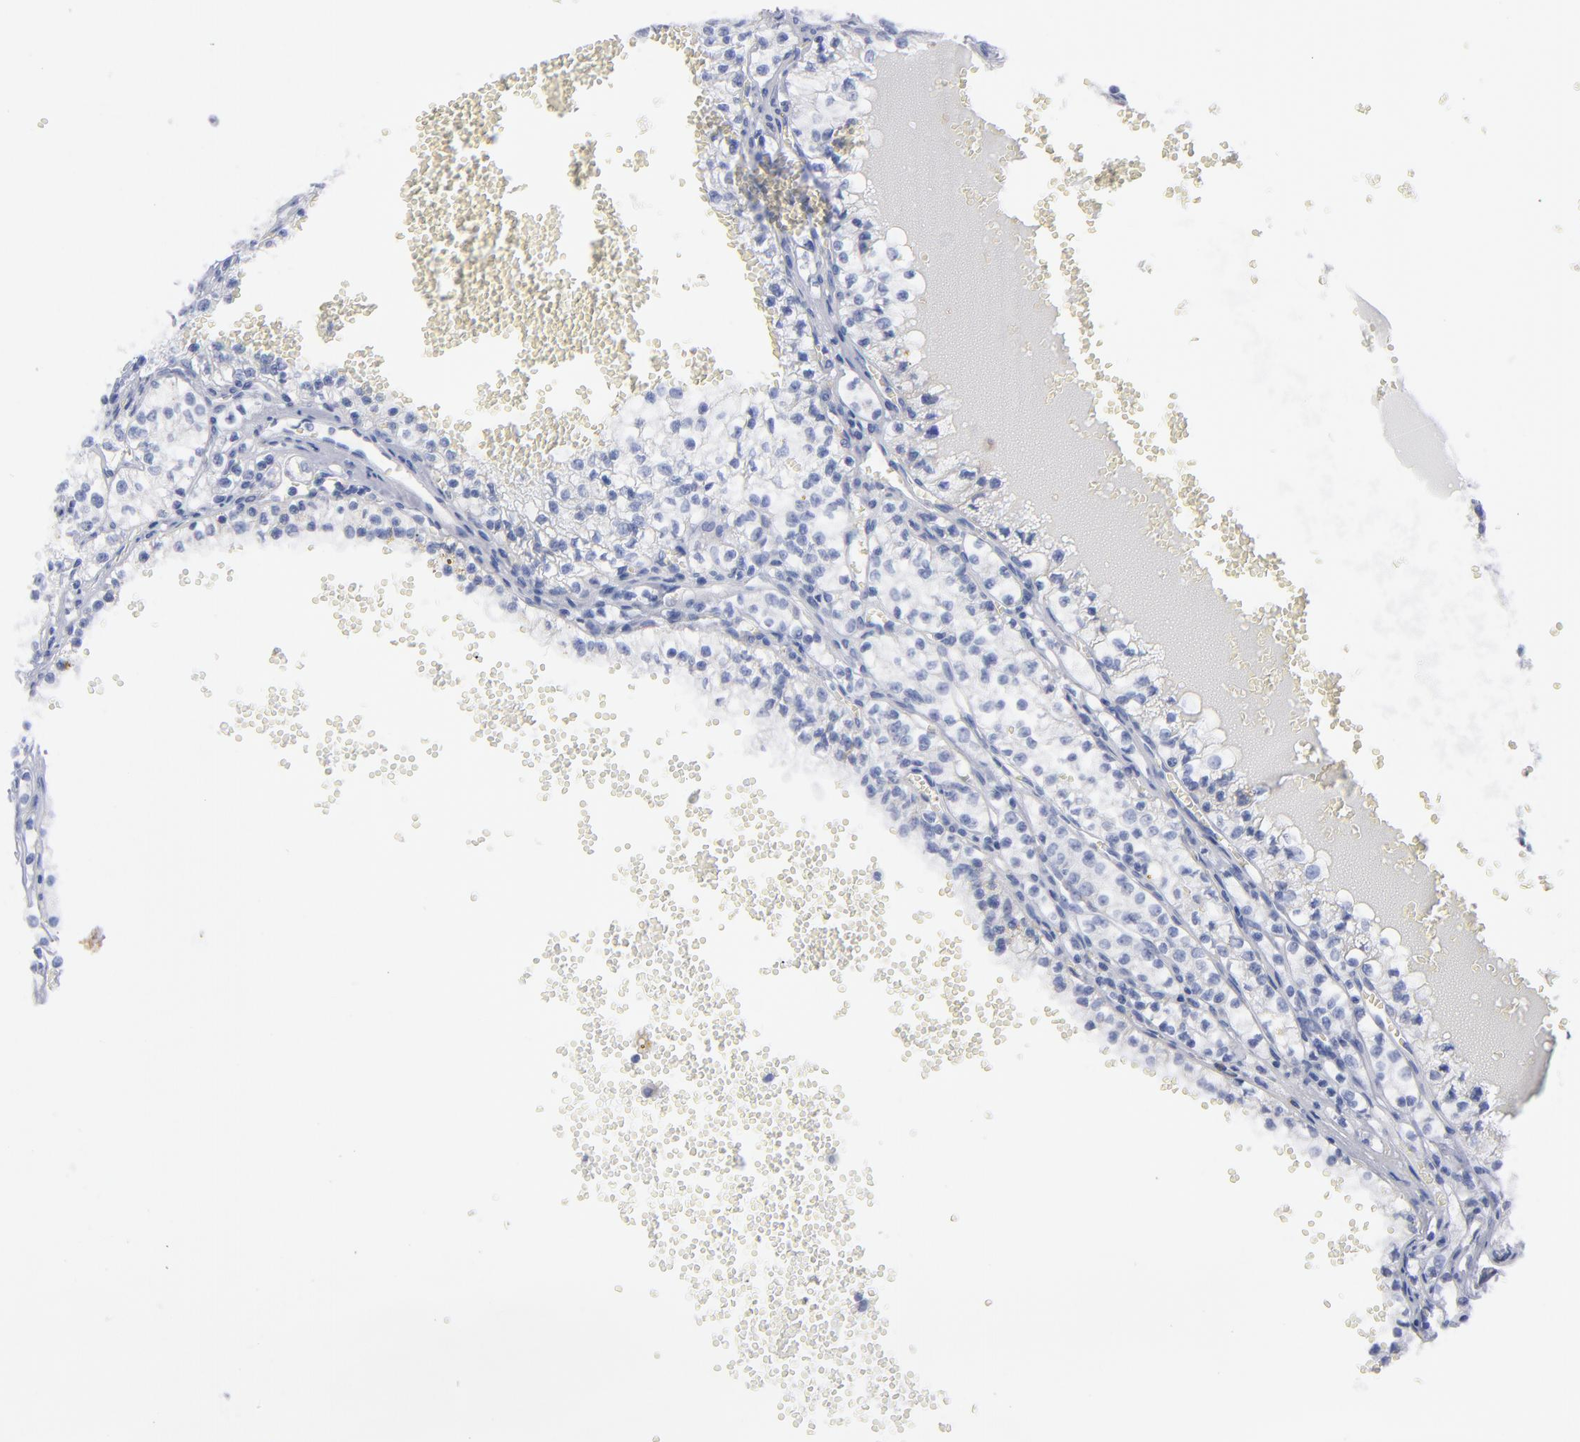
{"staining": {"intensity": "weak", "quantity": "25%-75%", "location": "cytoplasmic/membranous"}, "tissue": "renal cancer", "cell_type": "Tumor cells", "image_type": "cancer", "snomed": [{"axis": "morphology", "description": "Adenocarcinoma, NOS"}, {"axis": "topography", "description": "Kidney"}], "caption": "Immunohistochemical staining of human renal cancer (adenocarcinoma) exhibits weak cytoplasmic/membranous protein positivity in approximately 25%-75% of tumor cells.", "gene": "MIPOL1", "patient": {"sex": "male", "age": 61}}